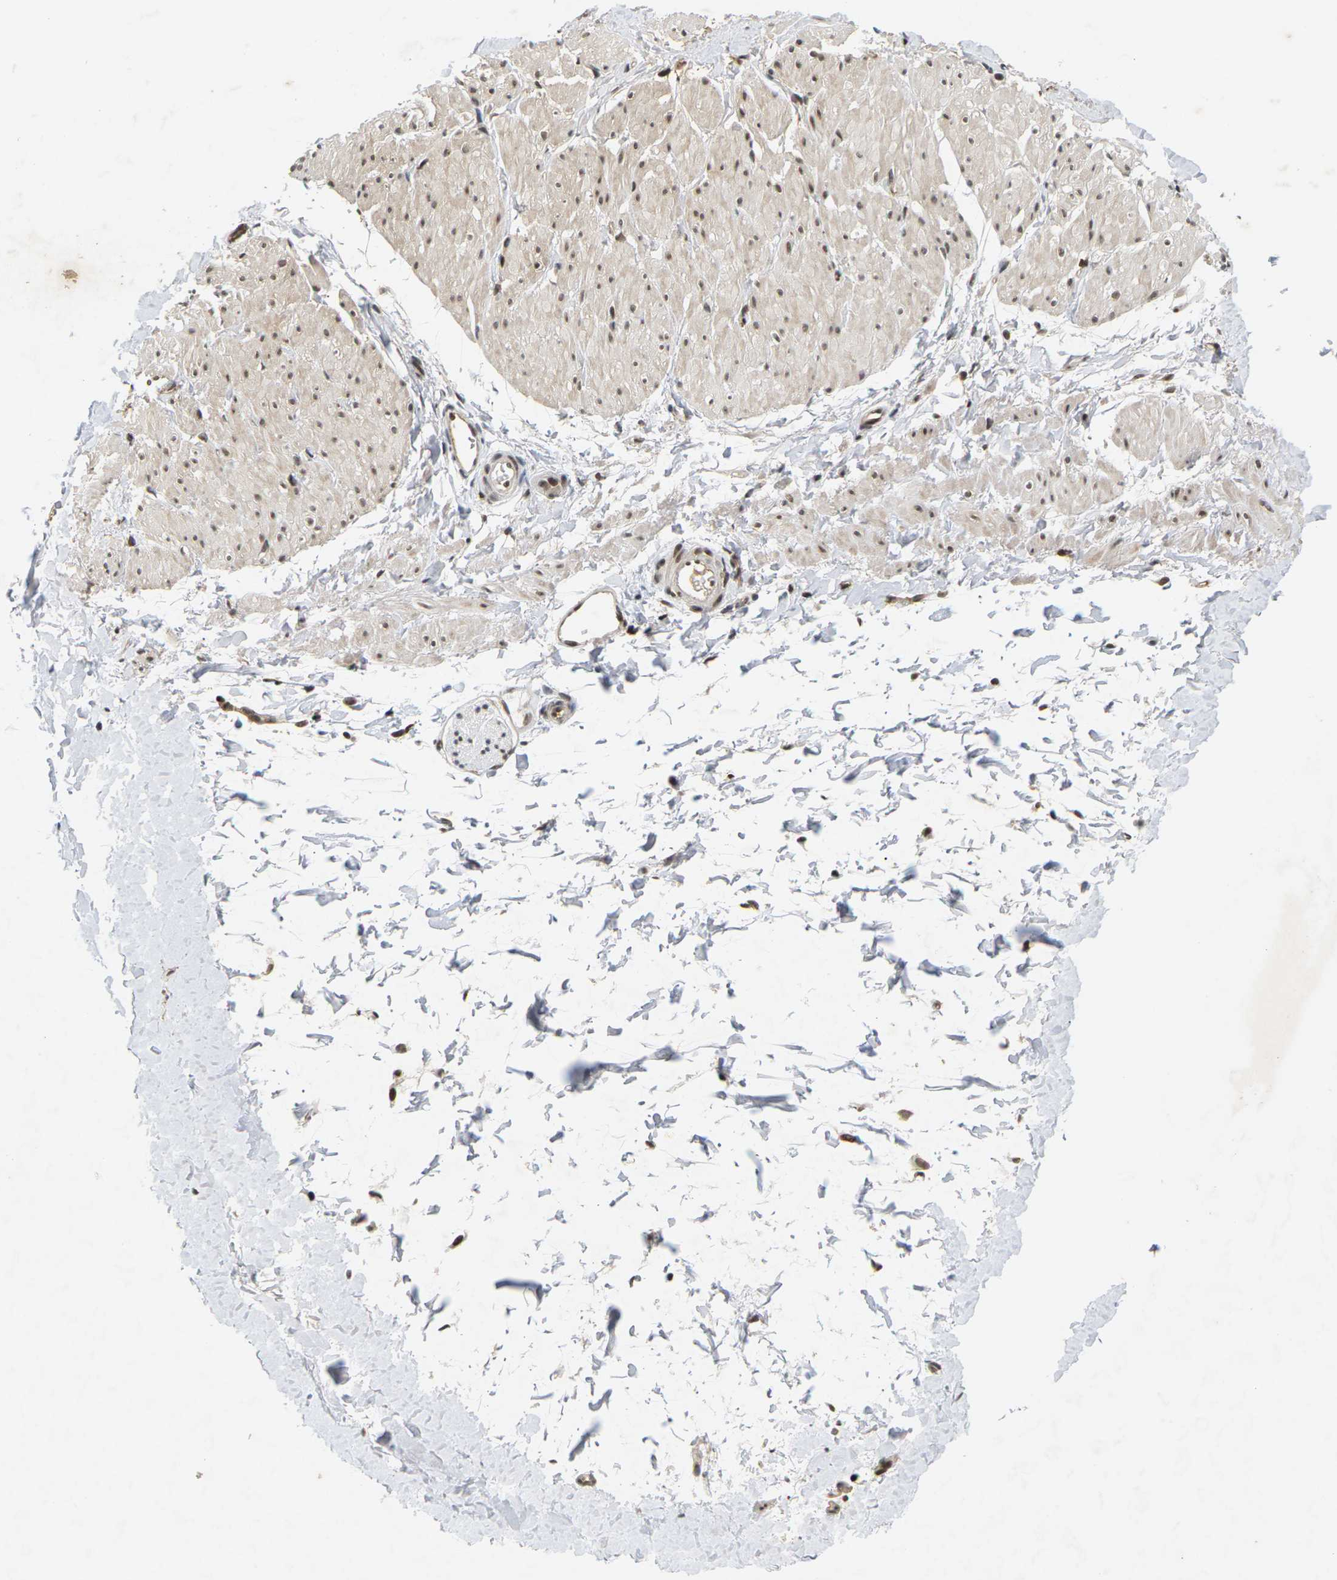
{"staining": {"intensity": "moderate", "quantity": ">75%", "location": "cytoplasmic/membranous,nuclear"}, "tissue": "smooth muscle", "cell_type": "Smooth muscle cells", "image_type": "normal", "snomed": [{"axis": "morphology", "description": "Normal tissue, NOS"}, {"axis": "topography", "description": "Smooth muscle"}], "caption": "A brown stain shows moderate cytoplasmic/membranous,nuclear staining of a protein in smooth muscle cells of benign smooth muscle. Using DAB (brown) and hematoxylin (blue) stains, captured at high magnification using brightfield microscopy.", "gene": "NELFA", "patient": {"sex": "male", "age": 16}}